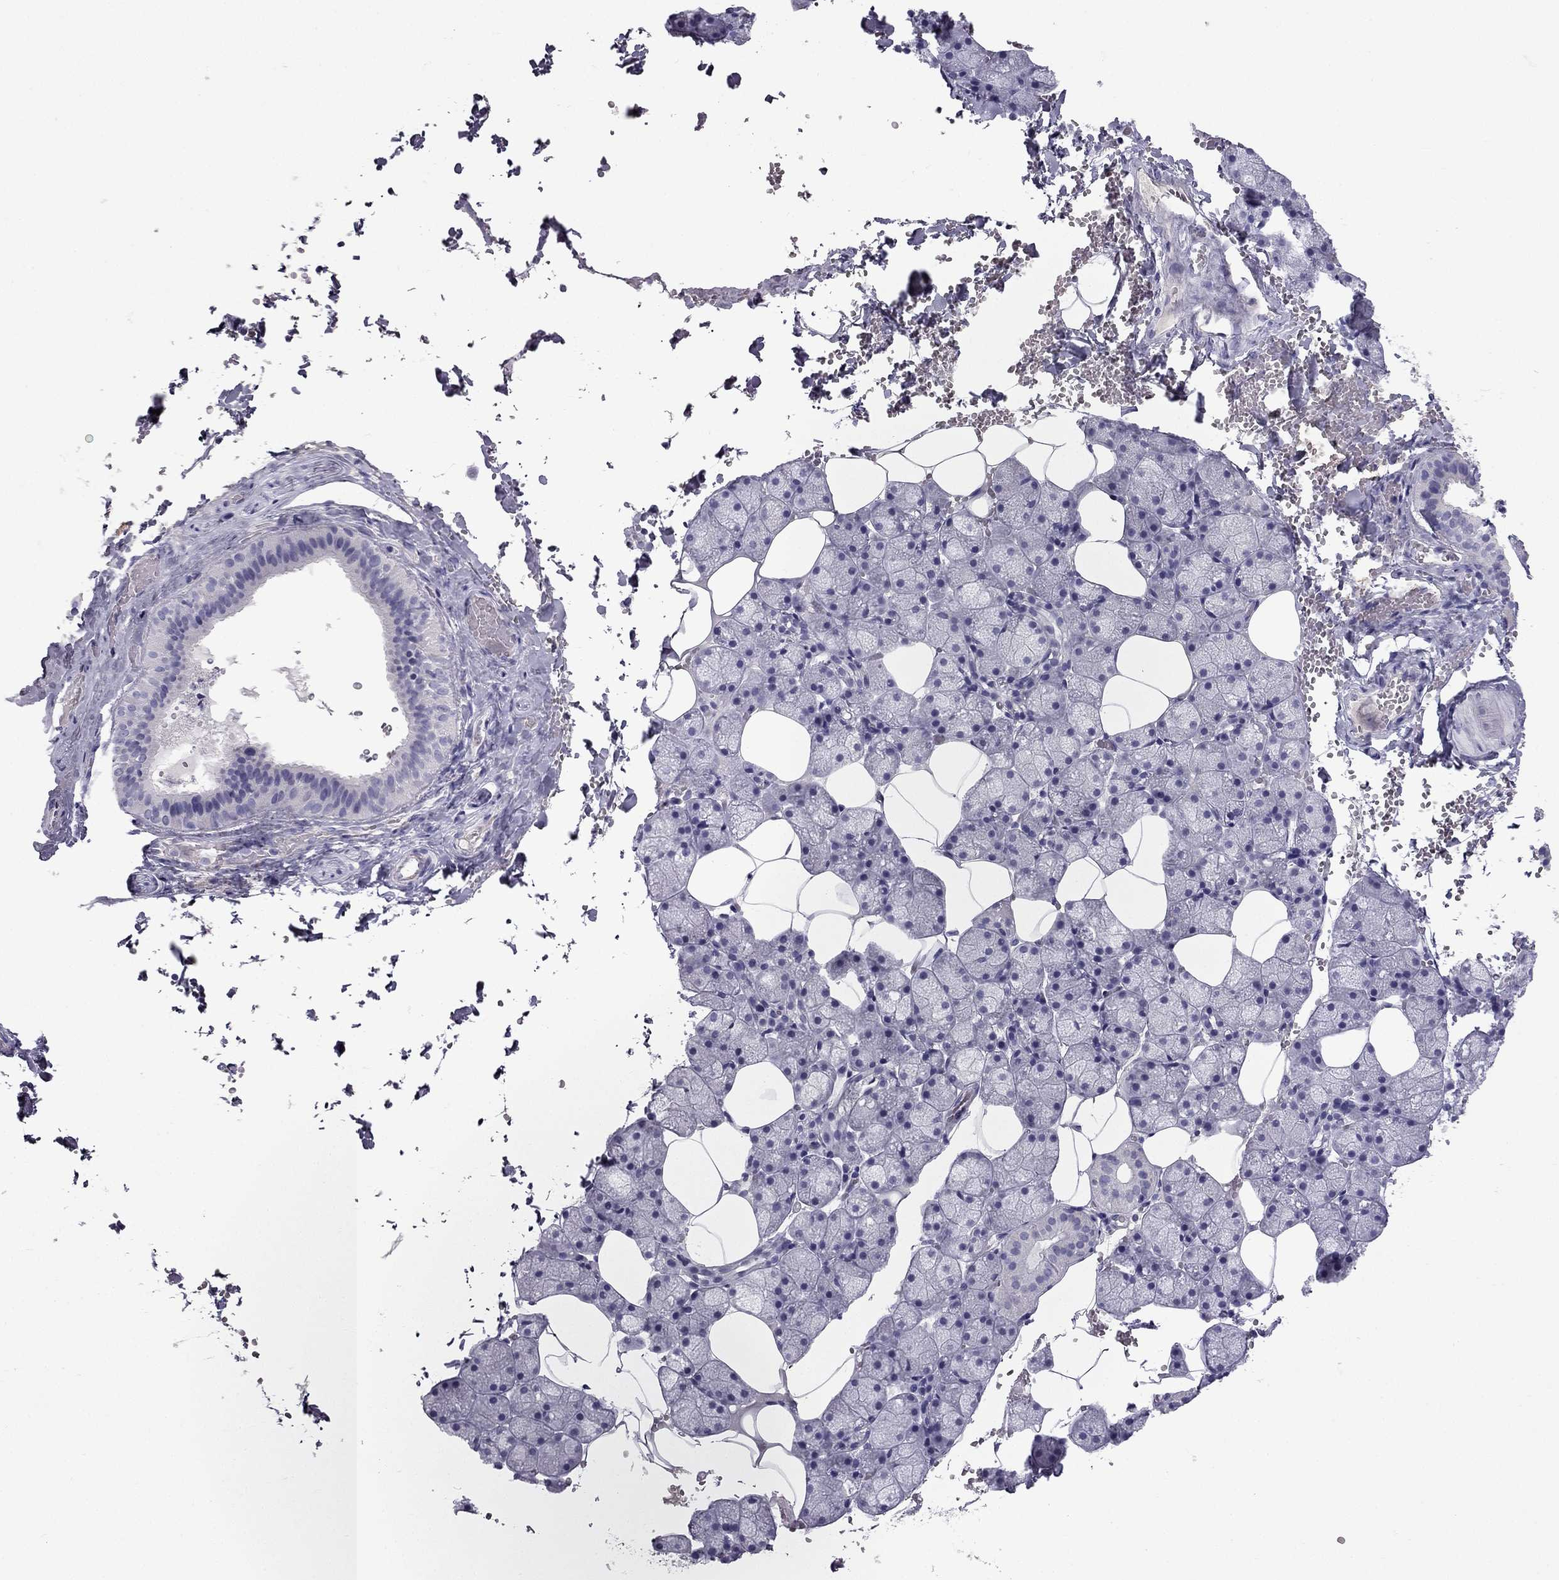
{"staining": {"intensity": "negative", "quantity": "none", "location": "none"}, "tissue": "salivary gland", "cell_type": "Glandular cells", "image_type": "normal", "snomed": [{"axis": "morphology", "description": "Normal tissue, NOS"}, {"axis": "topography", "description": "Salivary gland"}], "caption": "Immunohistochemistry (IHC) of normal human salivary gland demonstrates no positivity in glandular cells.", "gene": "STOML3", "patient": {"sex": "male", "age": 38}}